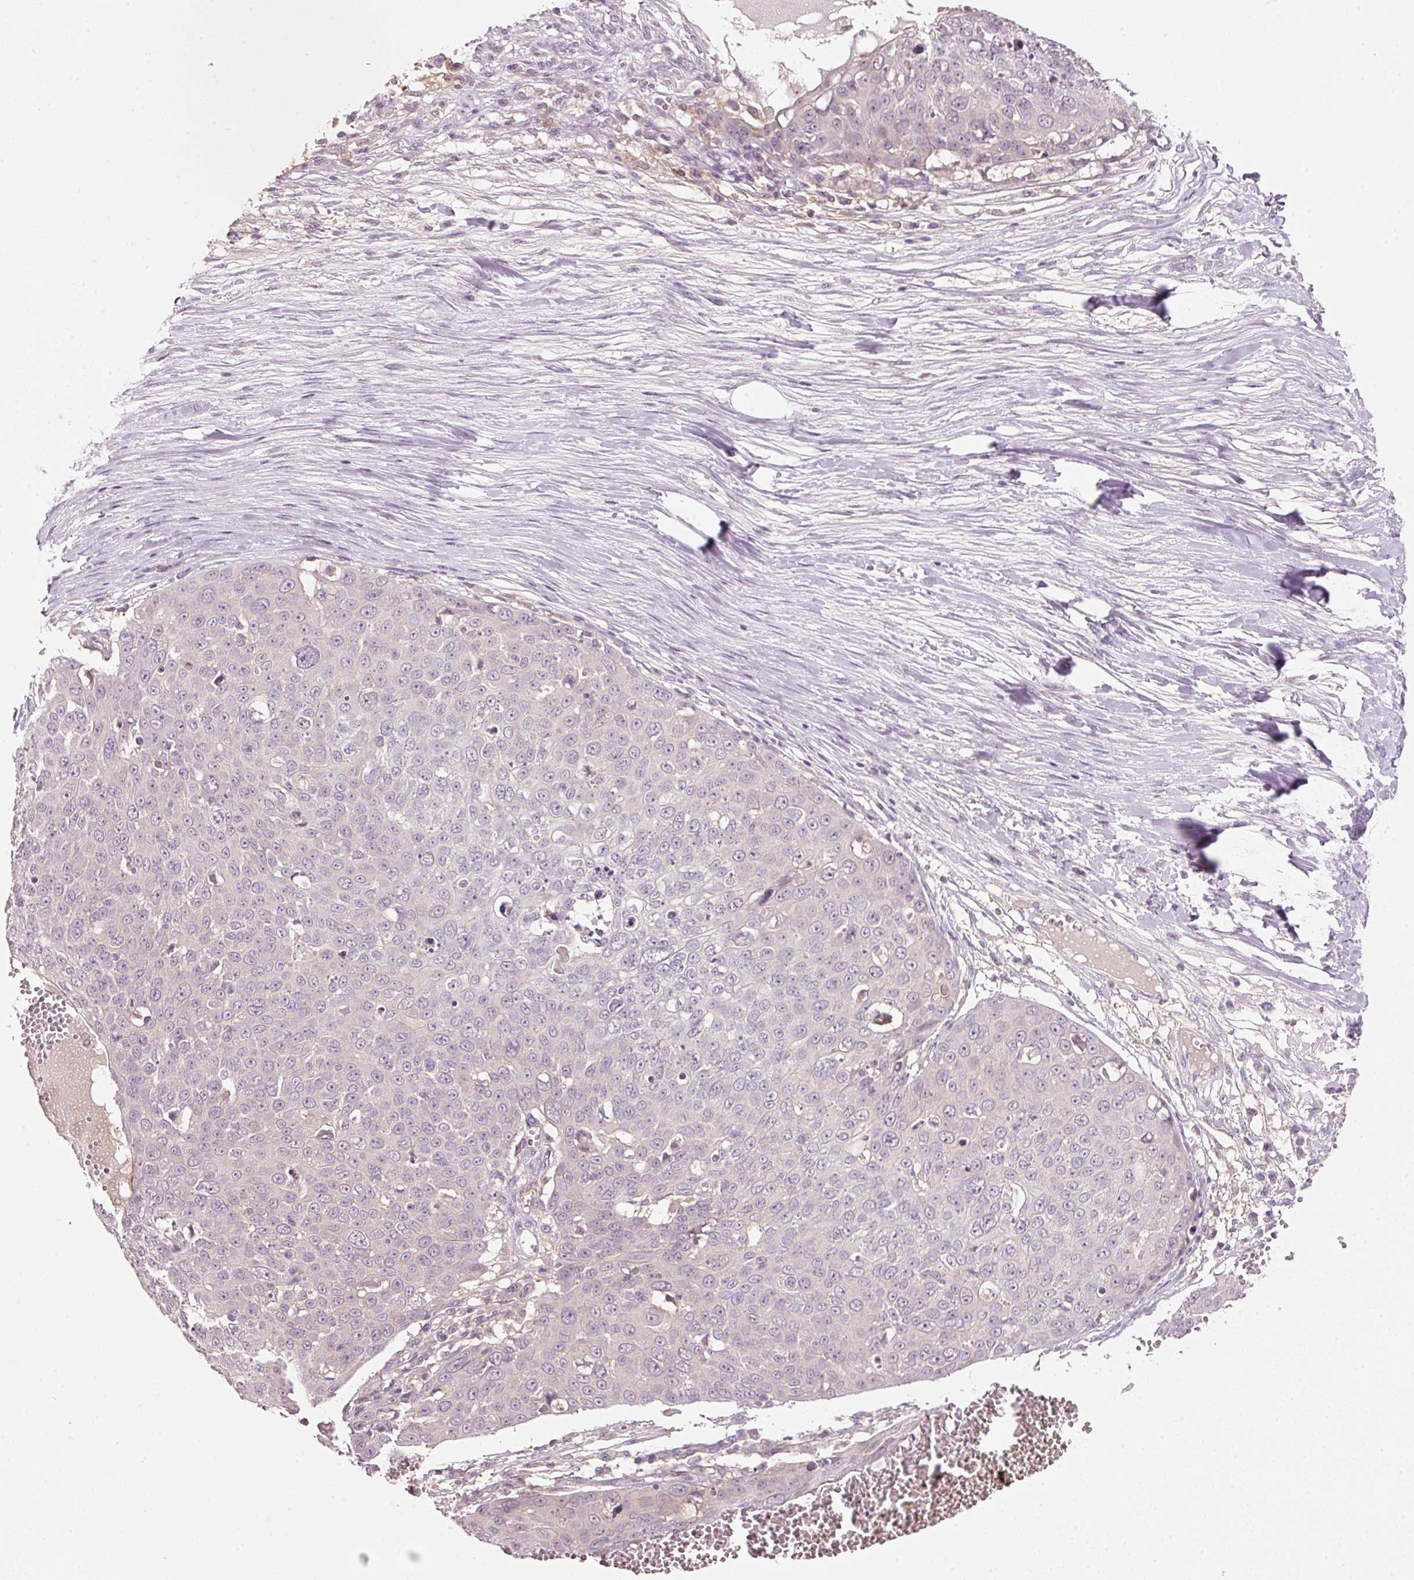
{"staining": {"intensity": "negative", "quantity": "none", "location": "none"}, "tissue": "skin cancer", "cell_type": "Tumor cells", "image_type": "cancer", "snomed": [{"axis": "morphology", "description": "Squamous cell carcinoma, NOS"}, {"axis": "topography", "description": "Skin"}], "caption": "DAB immunohistochemical staining of human squamous cell carcinoma (skin) reveals no significant expression in tumor cells.", "gene": "TIRAP", "patient": {"sex": "male", "age": 71}}